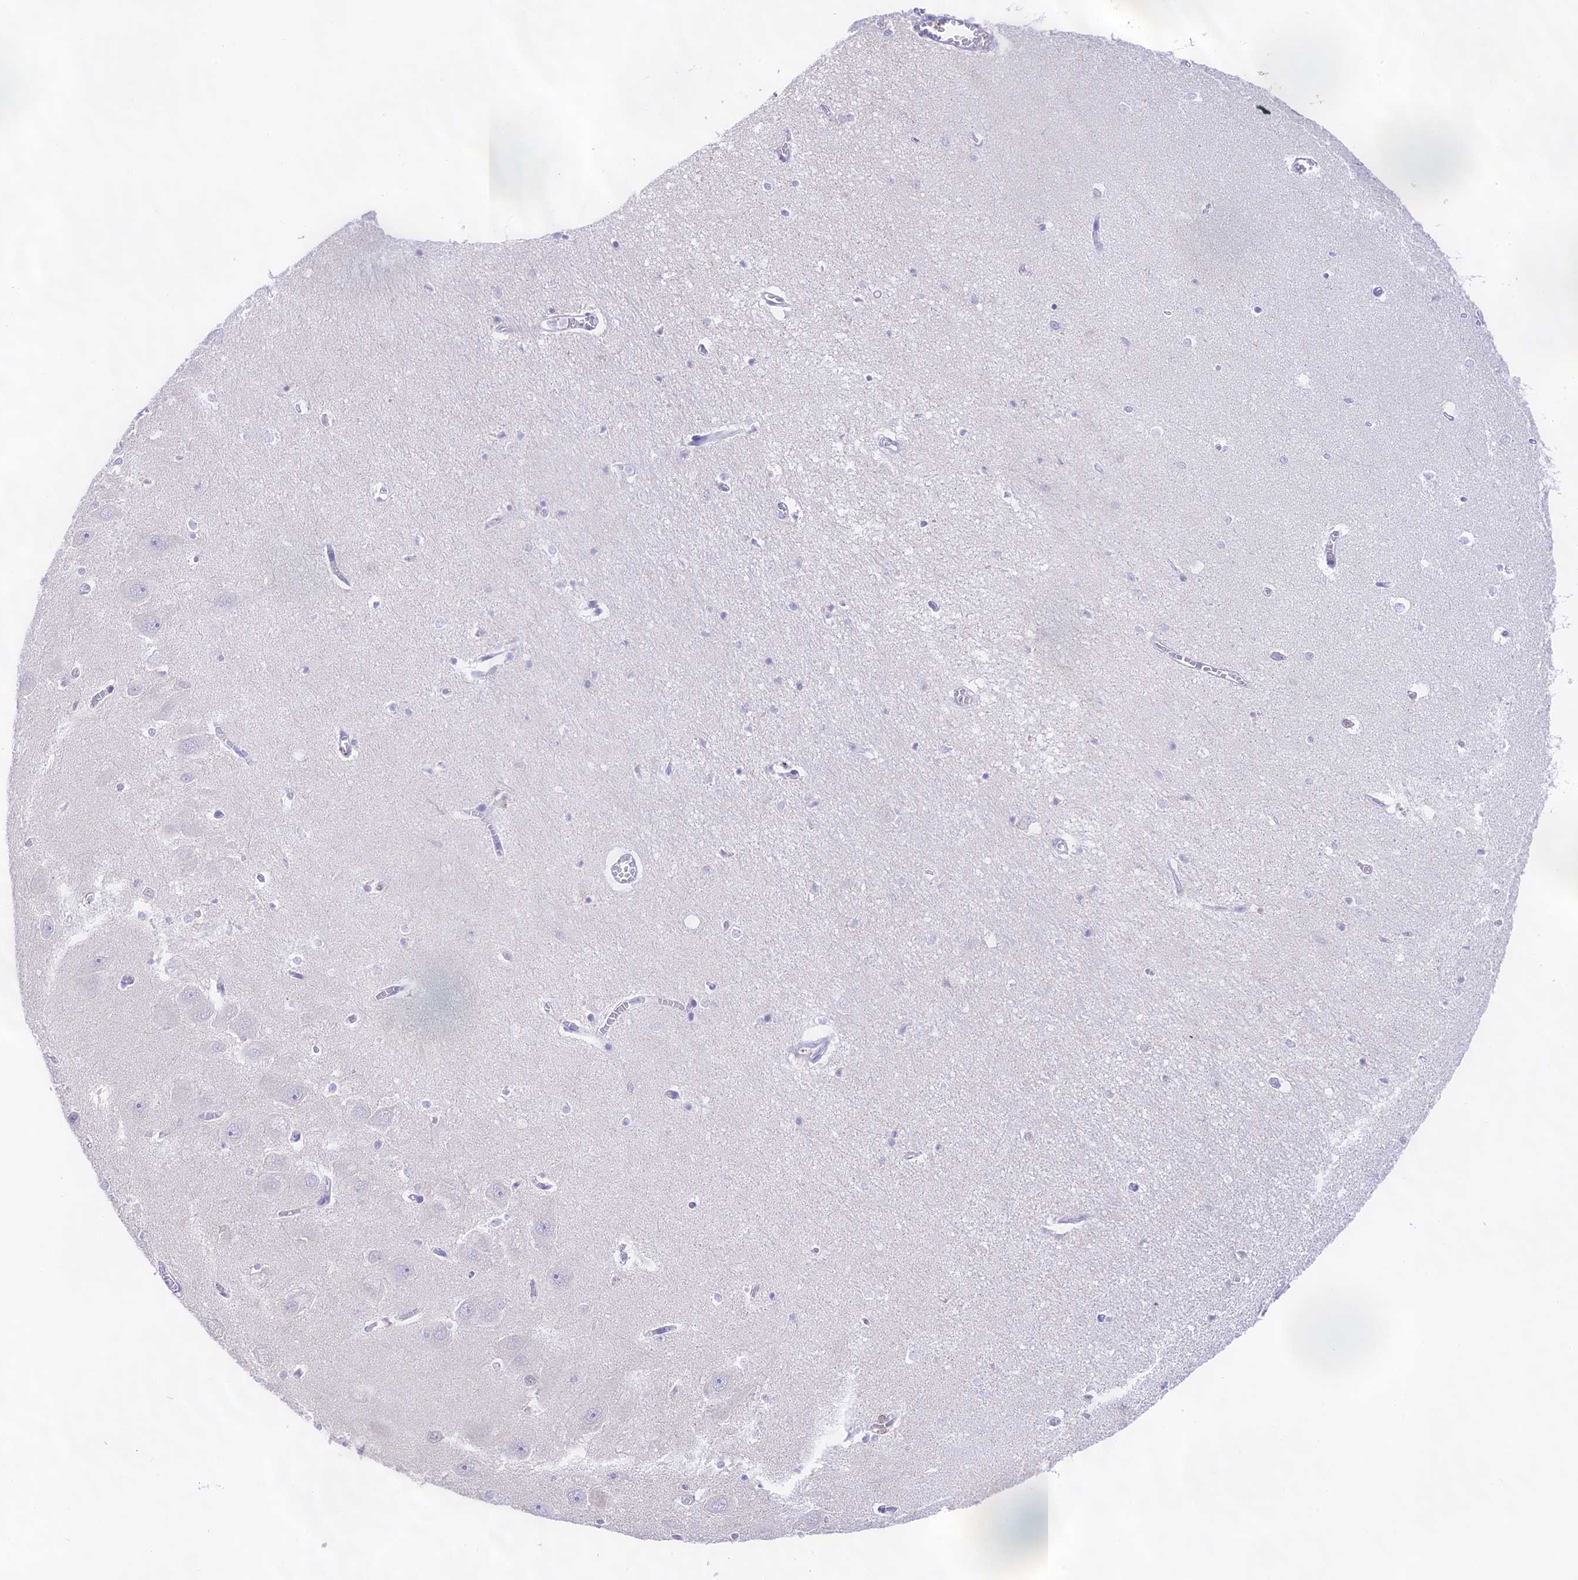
{"staining": {"intensity": "negative", "quantity": "none", "location": "none"}, "tissue": "hippocampus", "cell_type": "Glial cells", "image_type": "normal", "snomed": [{"axis": "morphology", "description": "Normal tissue, NOS"}, {"axis": "topography", "description": "Hippocampus"}], "caption": "Photomicrograph shows no protein positivity in glial cells of unremarkable hippocampus. (DAB immunohistochemistry, high magnification).", "gene": "DENND1C", "patient": {"sex": "female", "age": 64}}